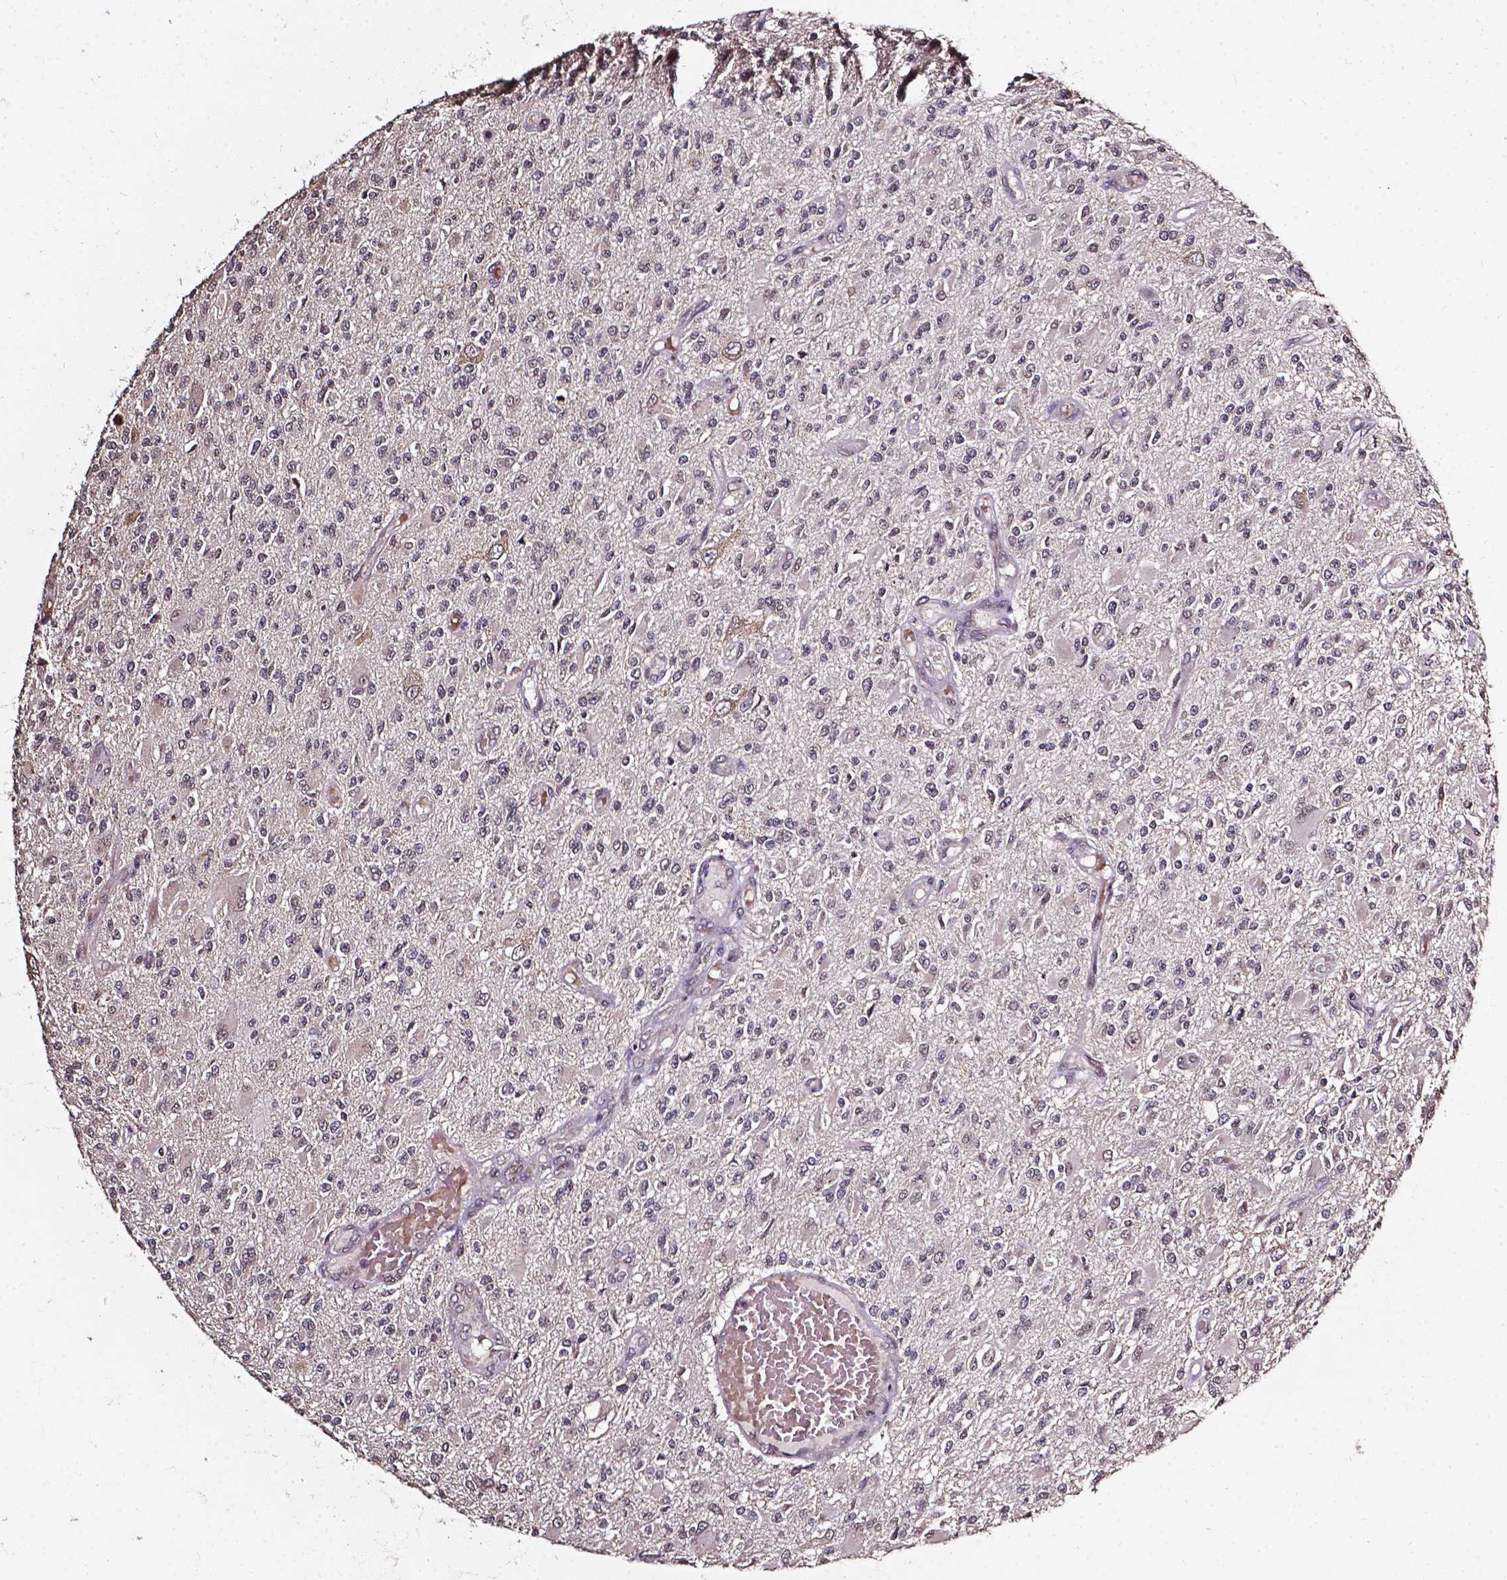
{"staining": {"intensity": "negative", "quantity": "none", "location": "none"}, "tissue": "glioma", "cell_type": "Tumor cells", "image_type": "cancer", "snomed": [{"axis": "morphology", "description": "Glioma, malignant, High grade"}, {"axis": "topography", "description": "Brain"}], "caption": "DAB immunohistochemical staining of human glioma exhibits no significant positivity in tumor cells.", "gene": "GLRA2", "patient": {"sex": "female", "age": 63}}